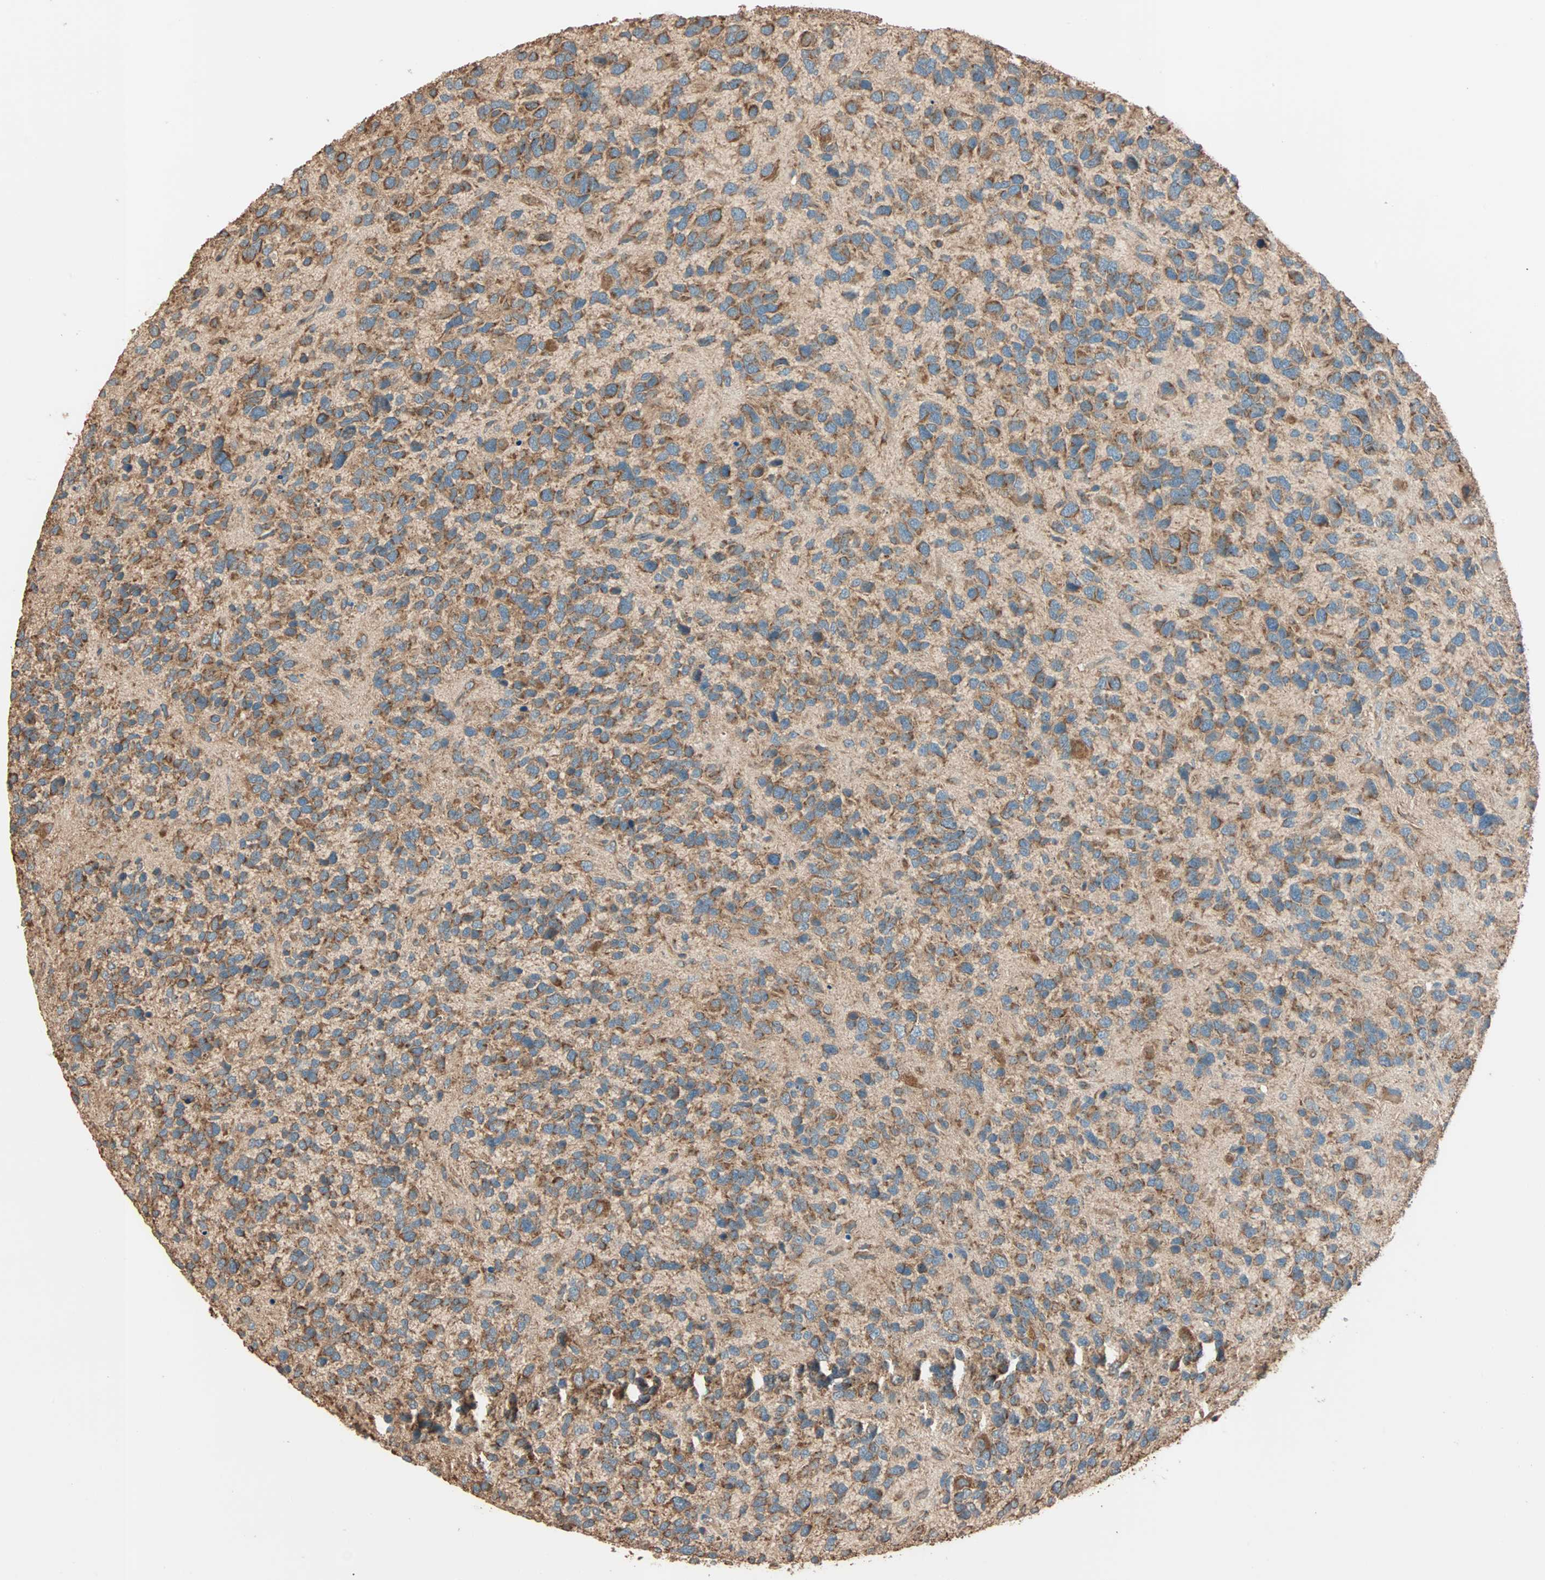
{"staining": {"intensity": "strong", "quantity": ">75%", "location": "cytoplasmic/membranous"}, "tissue": "glioma", "cell_type": "Tumor cells", "image_type": "cancer", "snomed": [{"axis": "morphology", "description": "Glioma, malignant, High grade"}, {"axis": "topography", "description": "Brain"}], "caption": "Malignant glioma (high-grade) stained with a protein marker reveals strong staining in tumor cells.", "gene": "EIF4G2", "patient": {"sex": "female", "age": 58}}